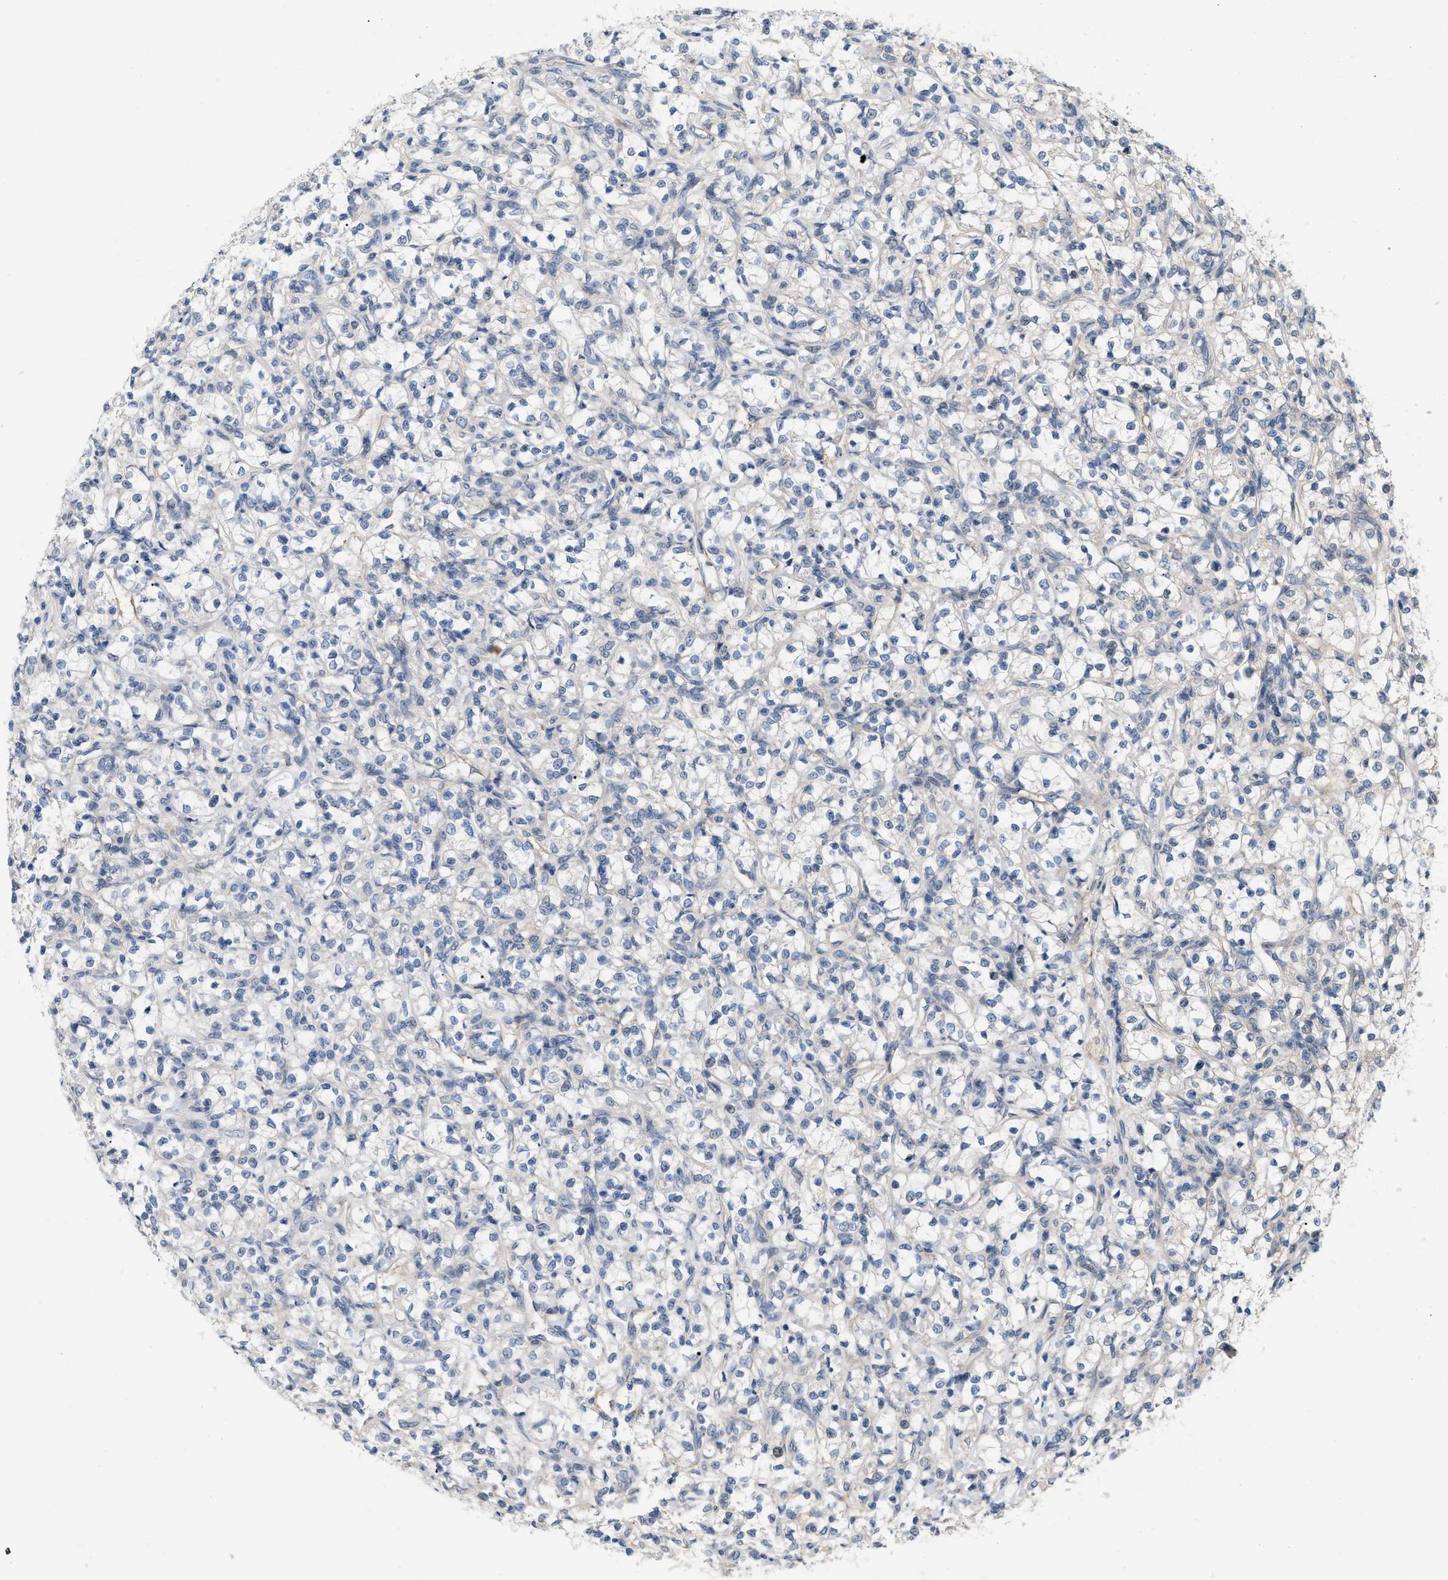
{"staining": {"intensity": "negative", "quantity": "none", "location": "none"}, "tissue": "renal cancer", "cell_type": "Tumor cells", "image_type": "cancer", "snomed": [{"axis": "morphology", "description": "Adenocarcinoma, NOS"}, {"axis": "topography", "description": "Kidney"}], "caption": "This is an immunohistochemistry (IHC) micrograph of human renal cancer (adenocarcinoma). There is no staining in tumor cells.", "gene": "CSNK1A1", "patient": {"sex": "female", "age": 69}}